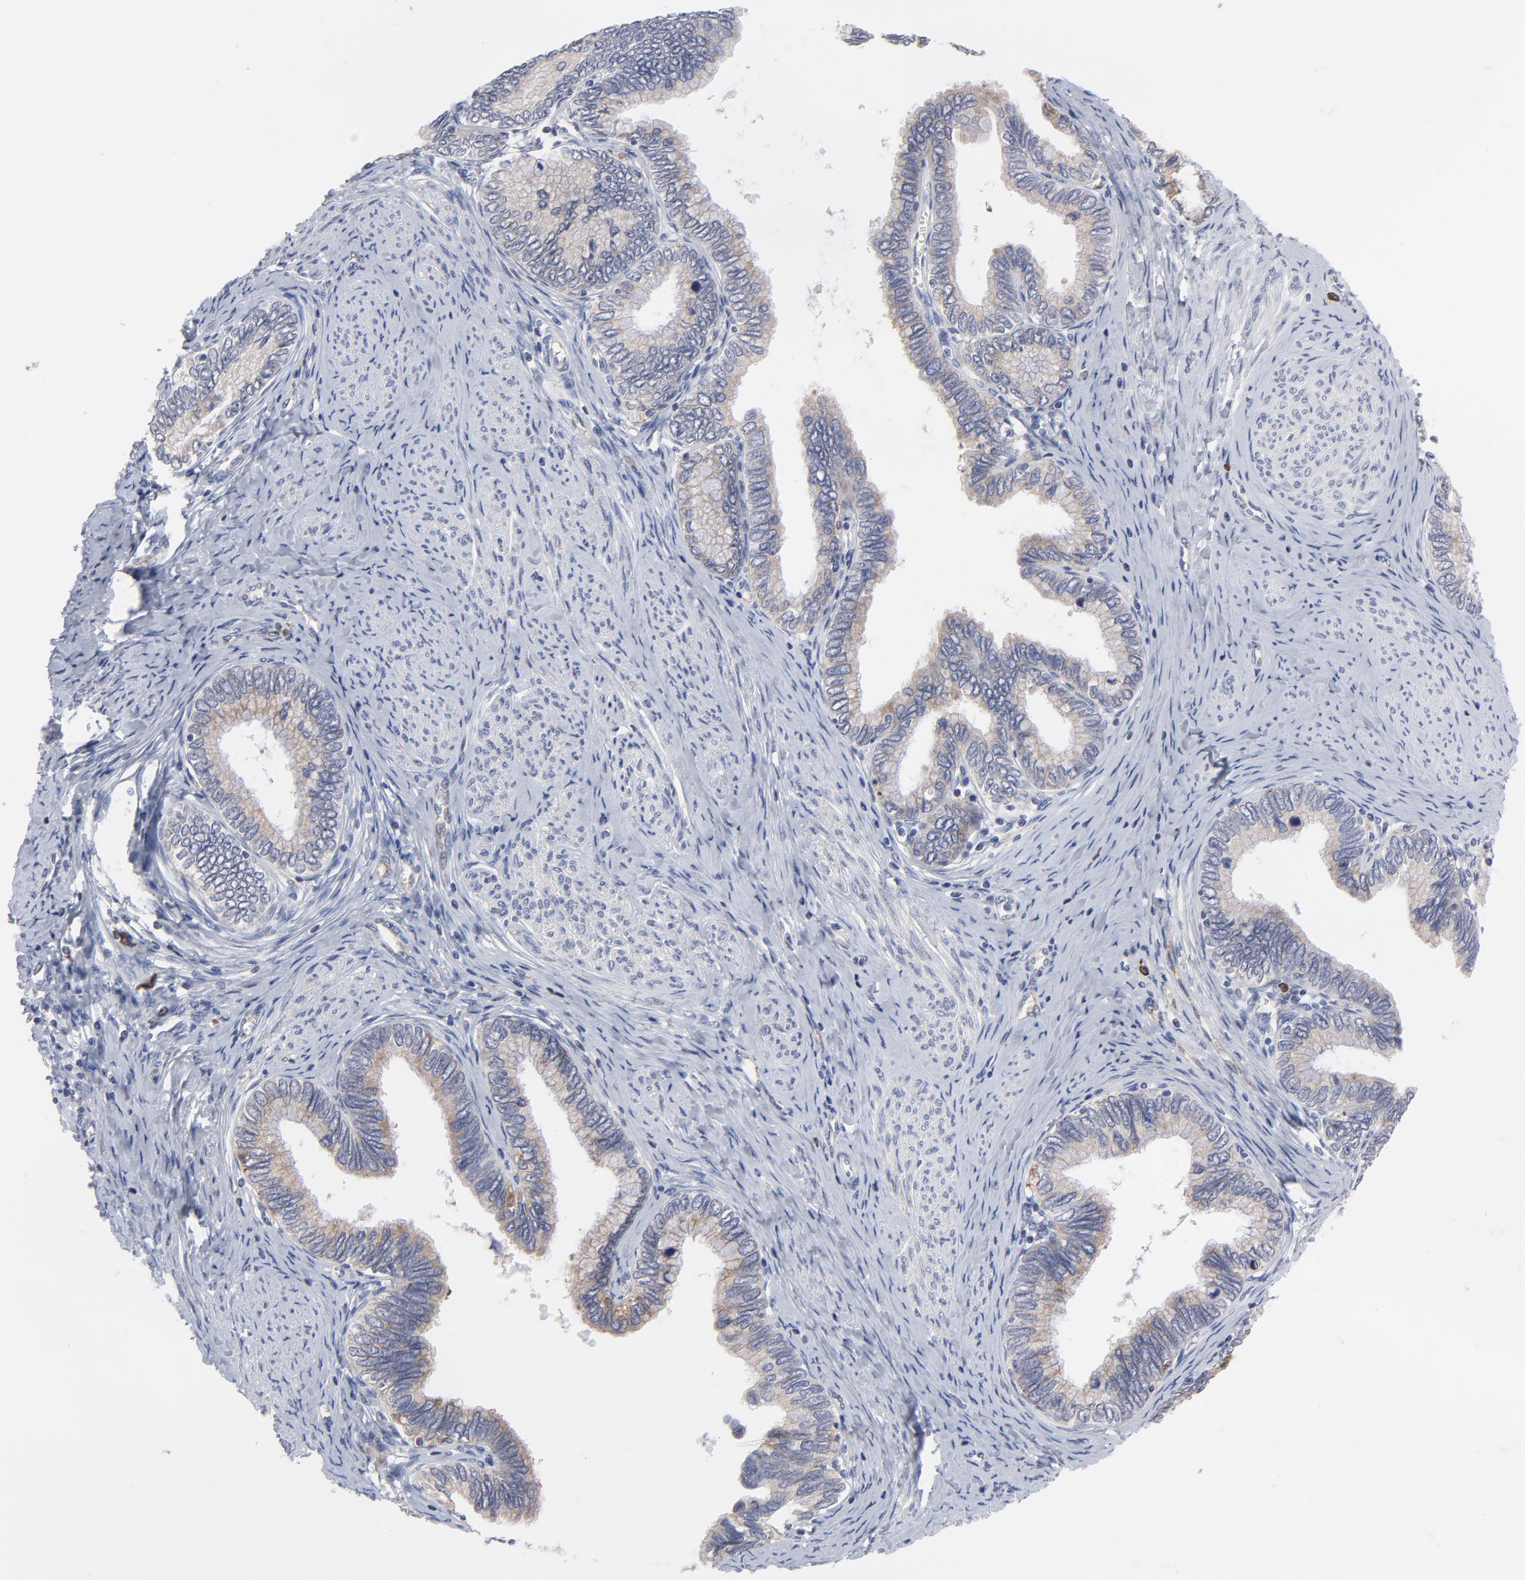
{"staining": {"intensity": "weak", "quantity": ">75%", "location": "cytoplasmic/membranous"}, "tissue": "cervical cancer", "cell_type": "Tumor cells", "image_type": "cancer", "snomed": [{"axis": "morphology", "description": "Adenocarcinoma, NOS"}, {"axis": "topography", "description": "Cervix"}], "caption": "This is an image of immunohistochemistry staining of cervical adenocarcinoma, which shows weak staining in the cytoplasmic/membranous of tumor cells.", "gene": "TRIM22", "patient": {"sex": "female", "age": 49}}